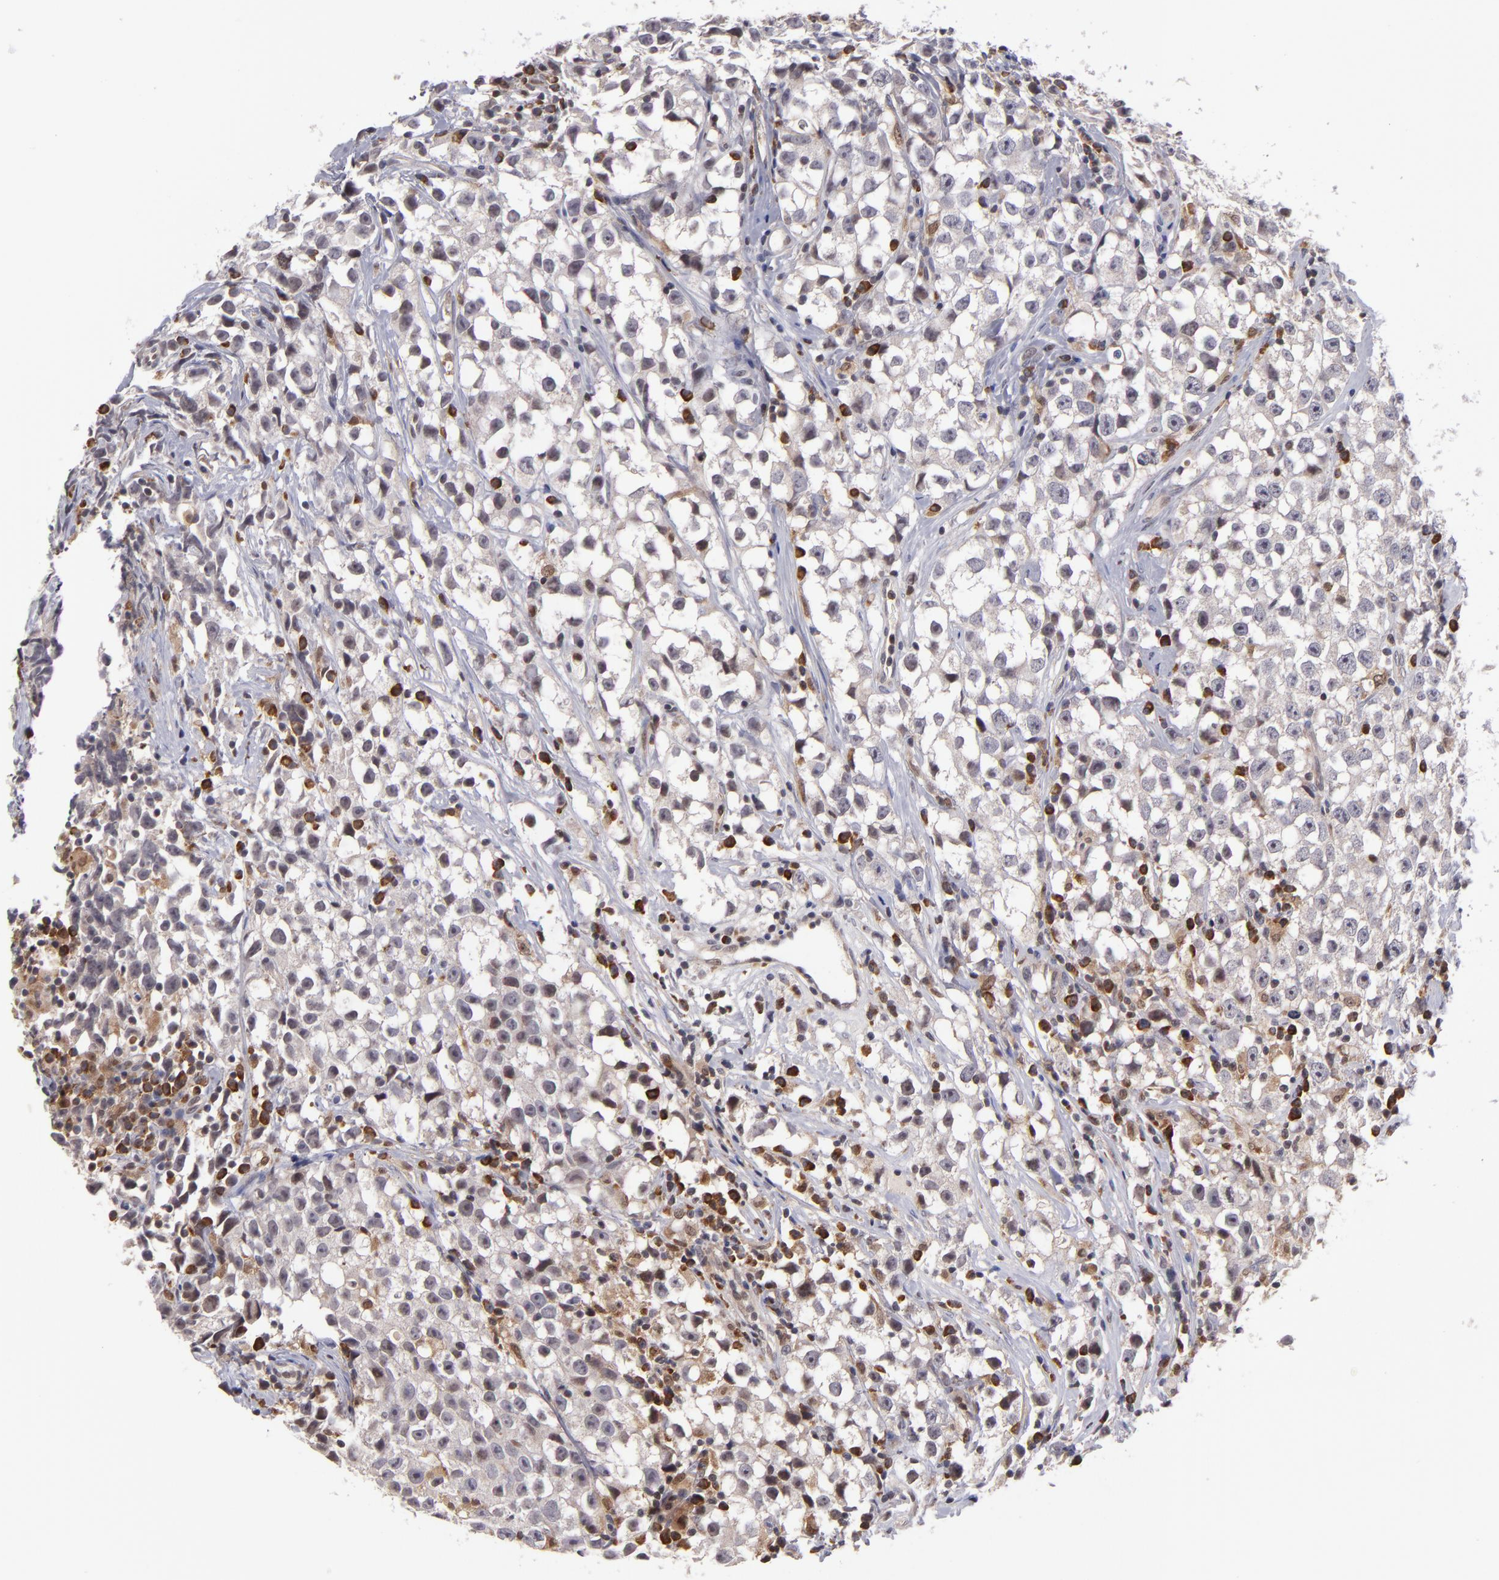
{"staining": {"intensity": "weak", "quantity": "<25%", "location": "cytoplasmic/membranous"}, "tissue": "testis cancer", "cell_type": "Tumor cells", "image_type": "cancer", "snomed": [{"axis": "morphology", "description": "Seminoma, NOS"}, {"axis": "topography", "description": "Testis"}], "caption": "Tumor cells show no significant protein expression in testis seminoma. (Brightfield microscopy of DAB (3,3'-diaminobenzidine) immunohistochemistry at high magnification).", "gene": "CASP1", "patient": {"sex": "male", "age": 35}}